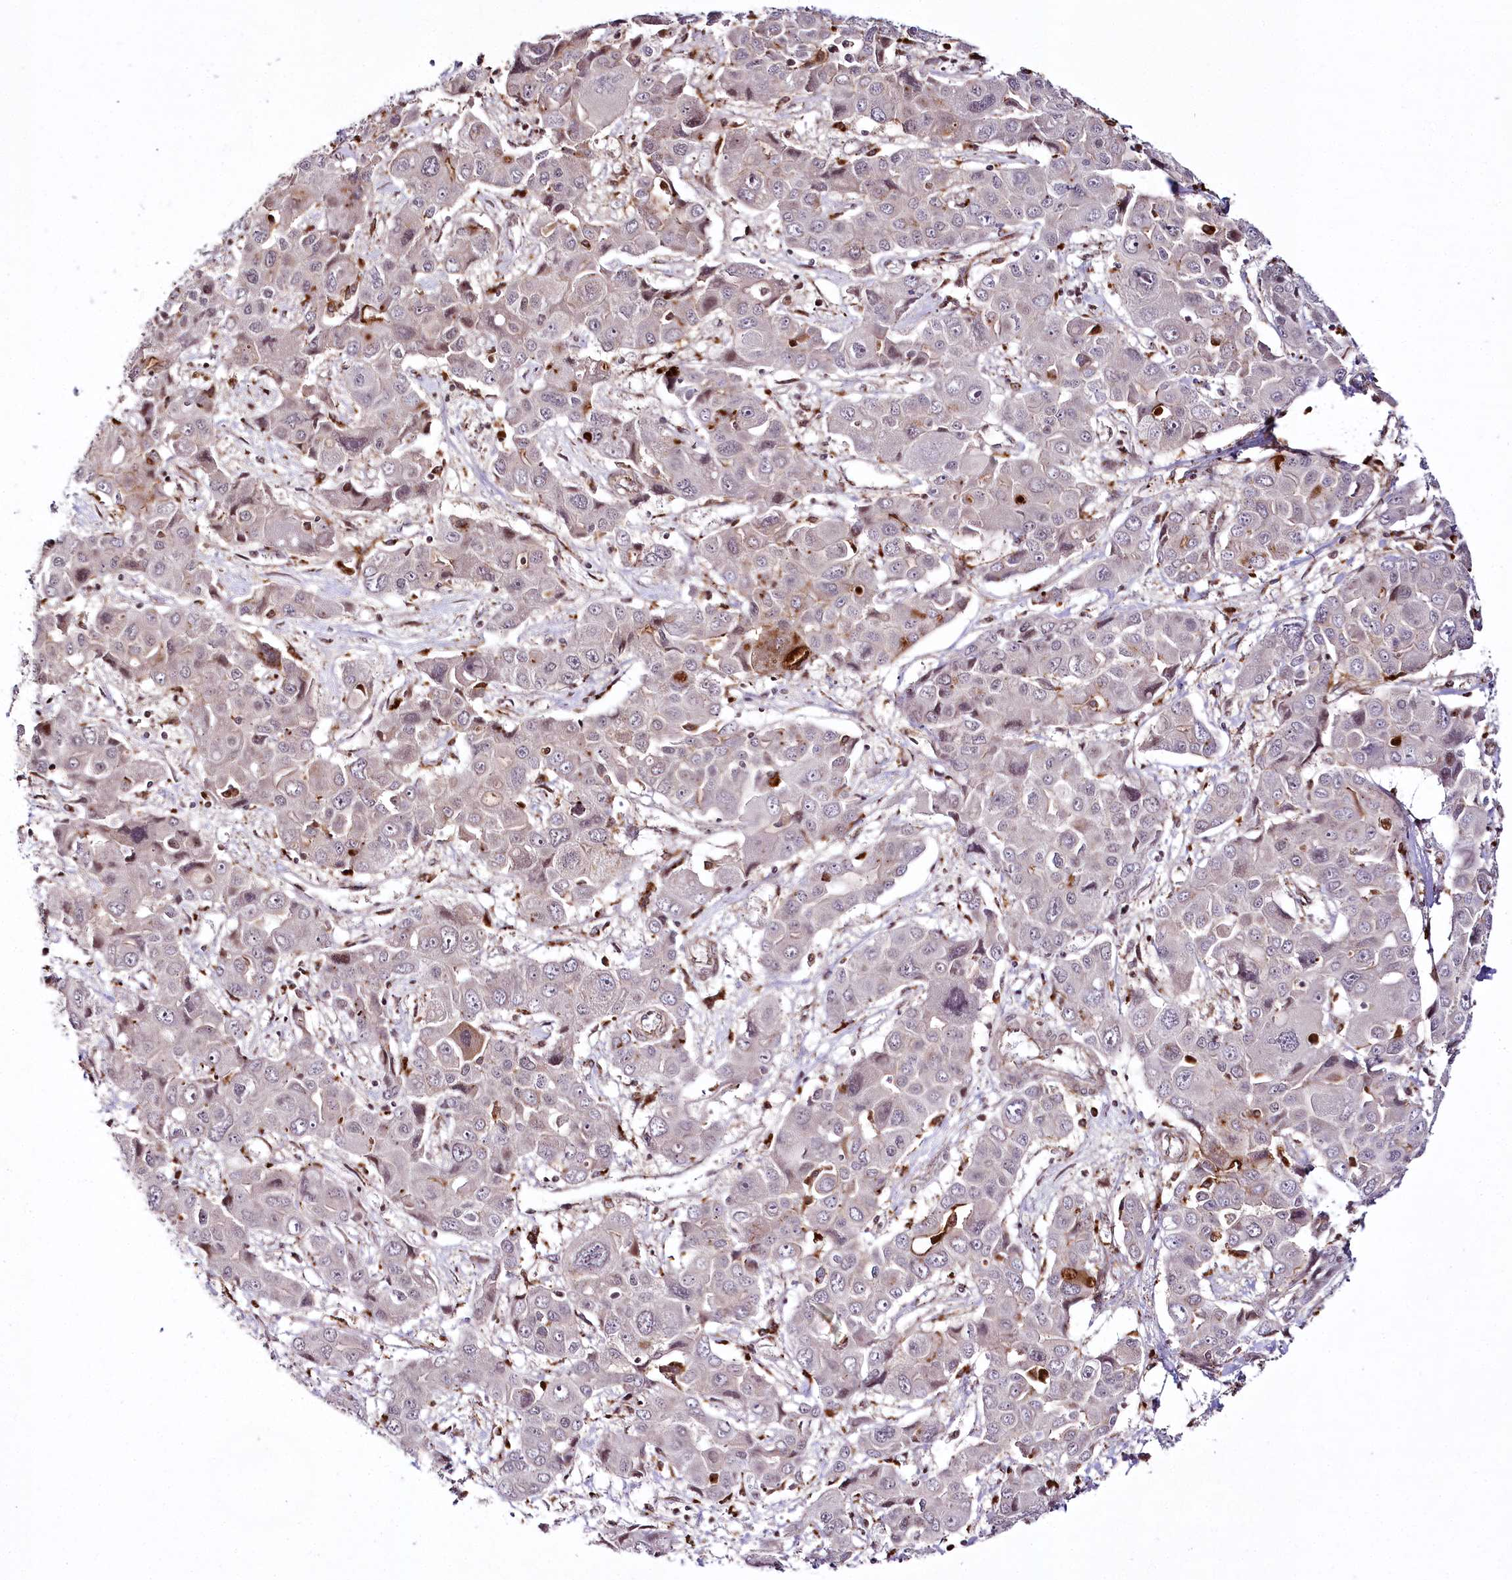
{"staining": {"intensity": "negative", "quantity": "none", "location": "none"}, "tissue": "liver cancer", "cell_type": "Tumor cells", "image_type": "cancer", "snomed": [{"axis": "morphology", "description": "Cholangiocarcinoma"}, {"axis": "topography", "description": "Liver"}], "caption": "Tumor cells show no significant protein staining in liver cancer.", "gene": "HOXC8", "patient": {"sex": "male", "age": 67}}